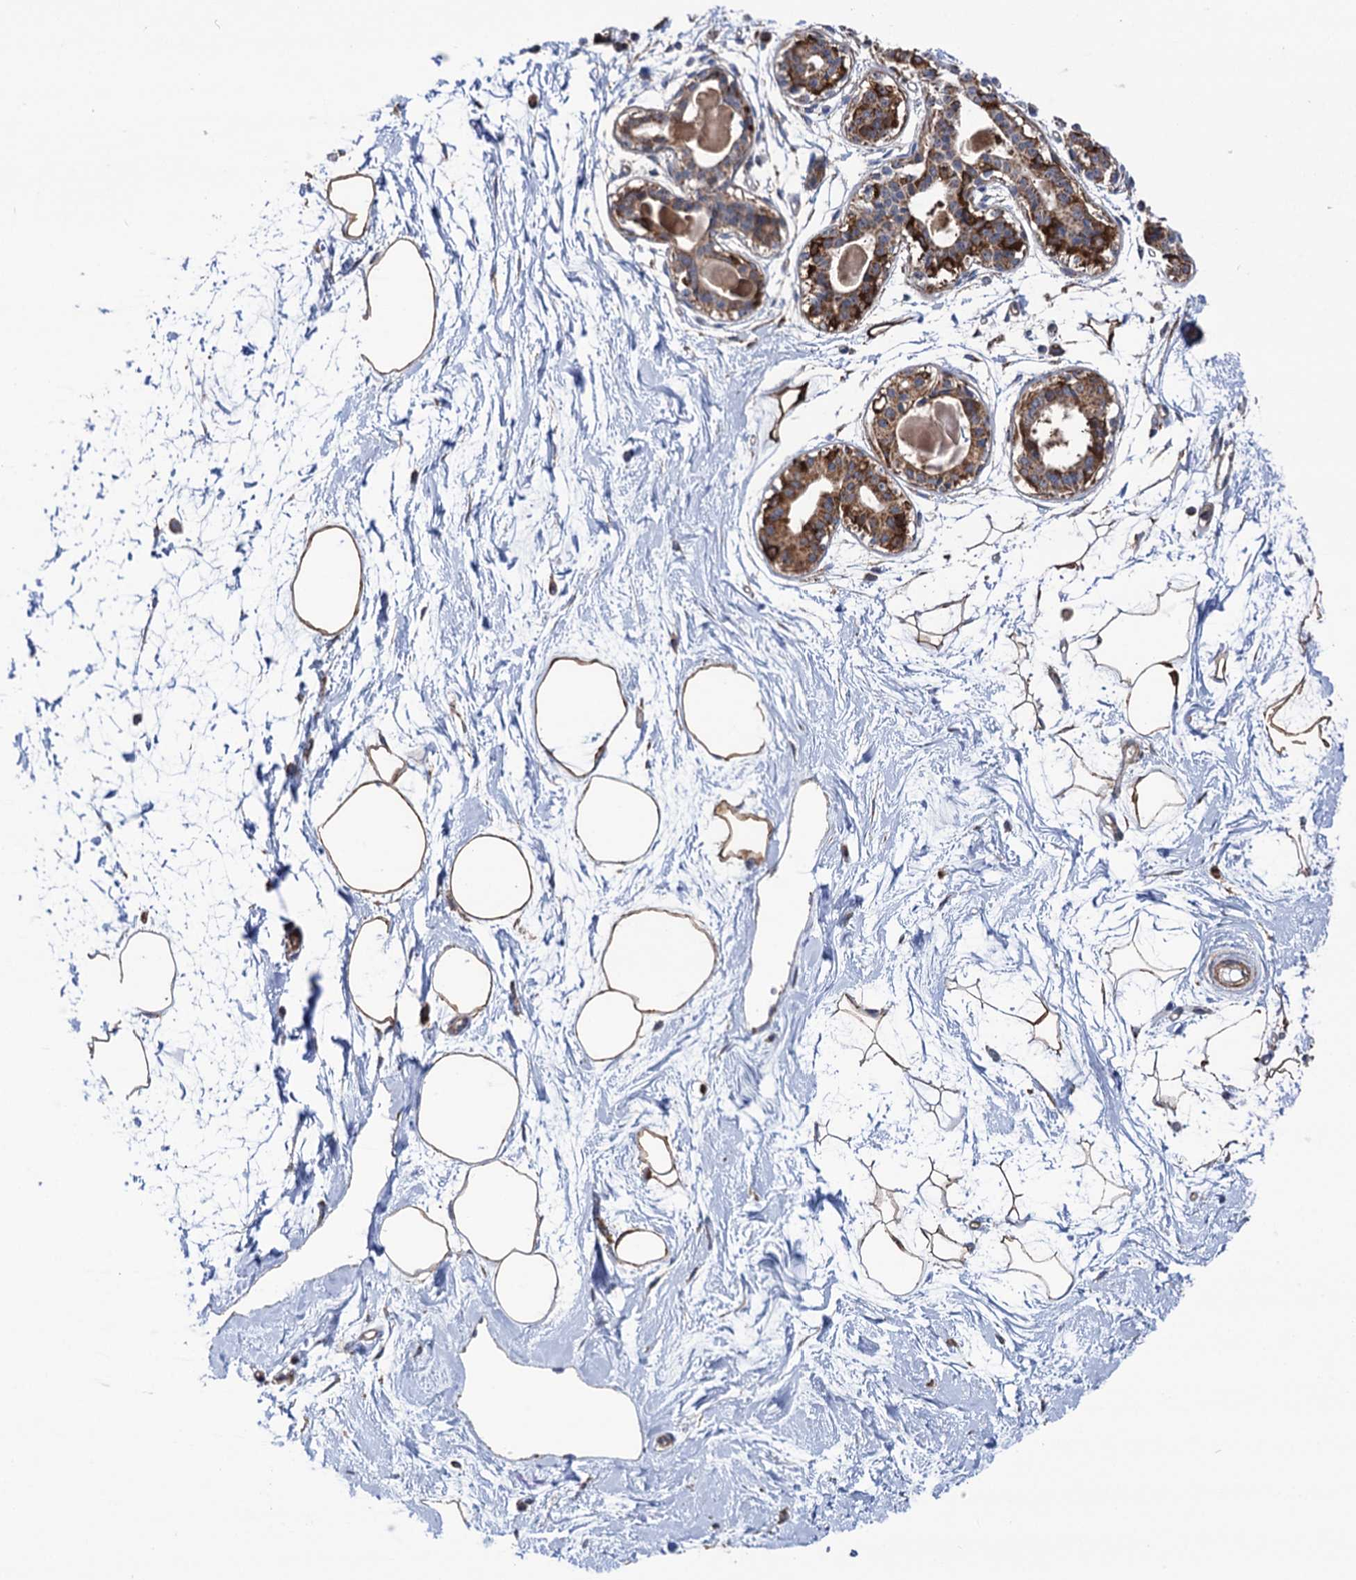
{"staining": {"intensity": "negative", "quantity": "none", "location": "none"}, "tissue": "breast", "cell_type": "Adipocytes", "image_type": "normal", "snomed": [{"axis": "morphology", "description": "Normal tissue, NOS"}, {"axis": "topography", "description": "Breast"}], "caption": "This is an immunohistochemistry photomicrograph of unremarkable human breast. There is no staining in adipocytes.", "gene": "SUCLA2", "patient": {"sex": "female", "age": 45}}